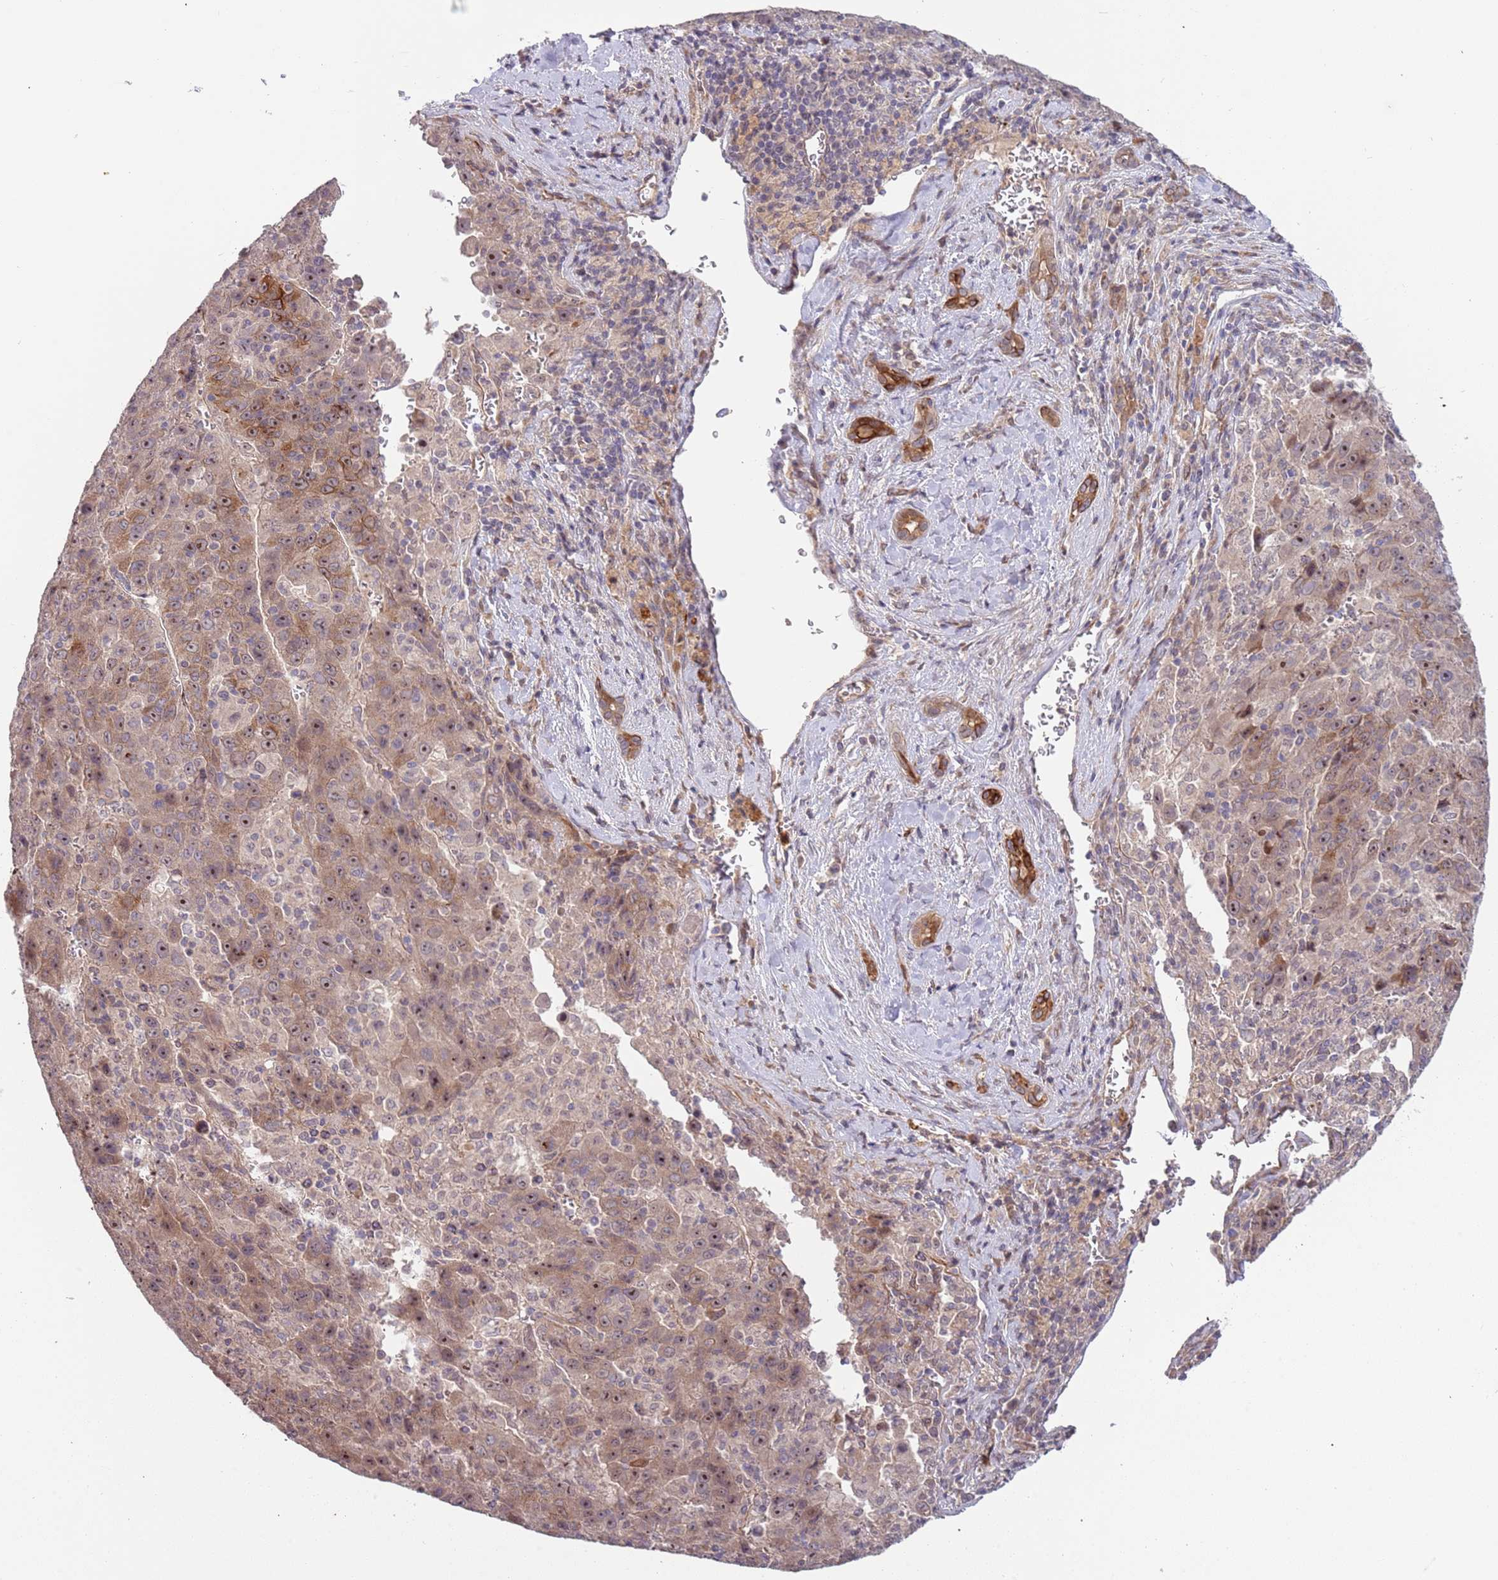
{"staining": {"intensity": "moderate", "quantity": "<25%", "location": "cytoplasmic/membranous,nuclear"}, "tissue": "liver cancer", "cell_type": "Tumor cells", "image_type": "cancer", "snomed": [{"axis": "morphology", "description": "Carcinoma, Hepatocellular, NOS"}, {"axis": "topography", "description": "Liver"}], "caption": "Liver cancer (hepatocellular carcinoma) stained for a protein reveals moderate cytoplasmic/membranous and nuclear positivity in tumor cells.", "gene": "TRAPPC6B", "patient": {"sex": "female", "age": 53}}